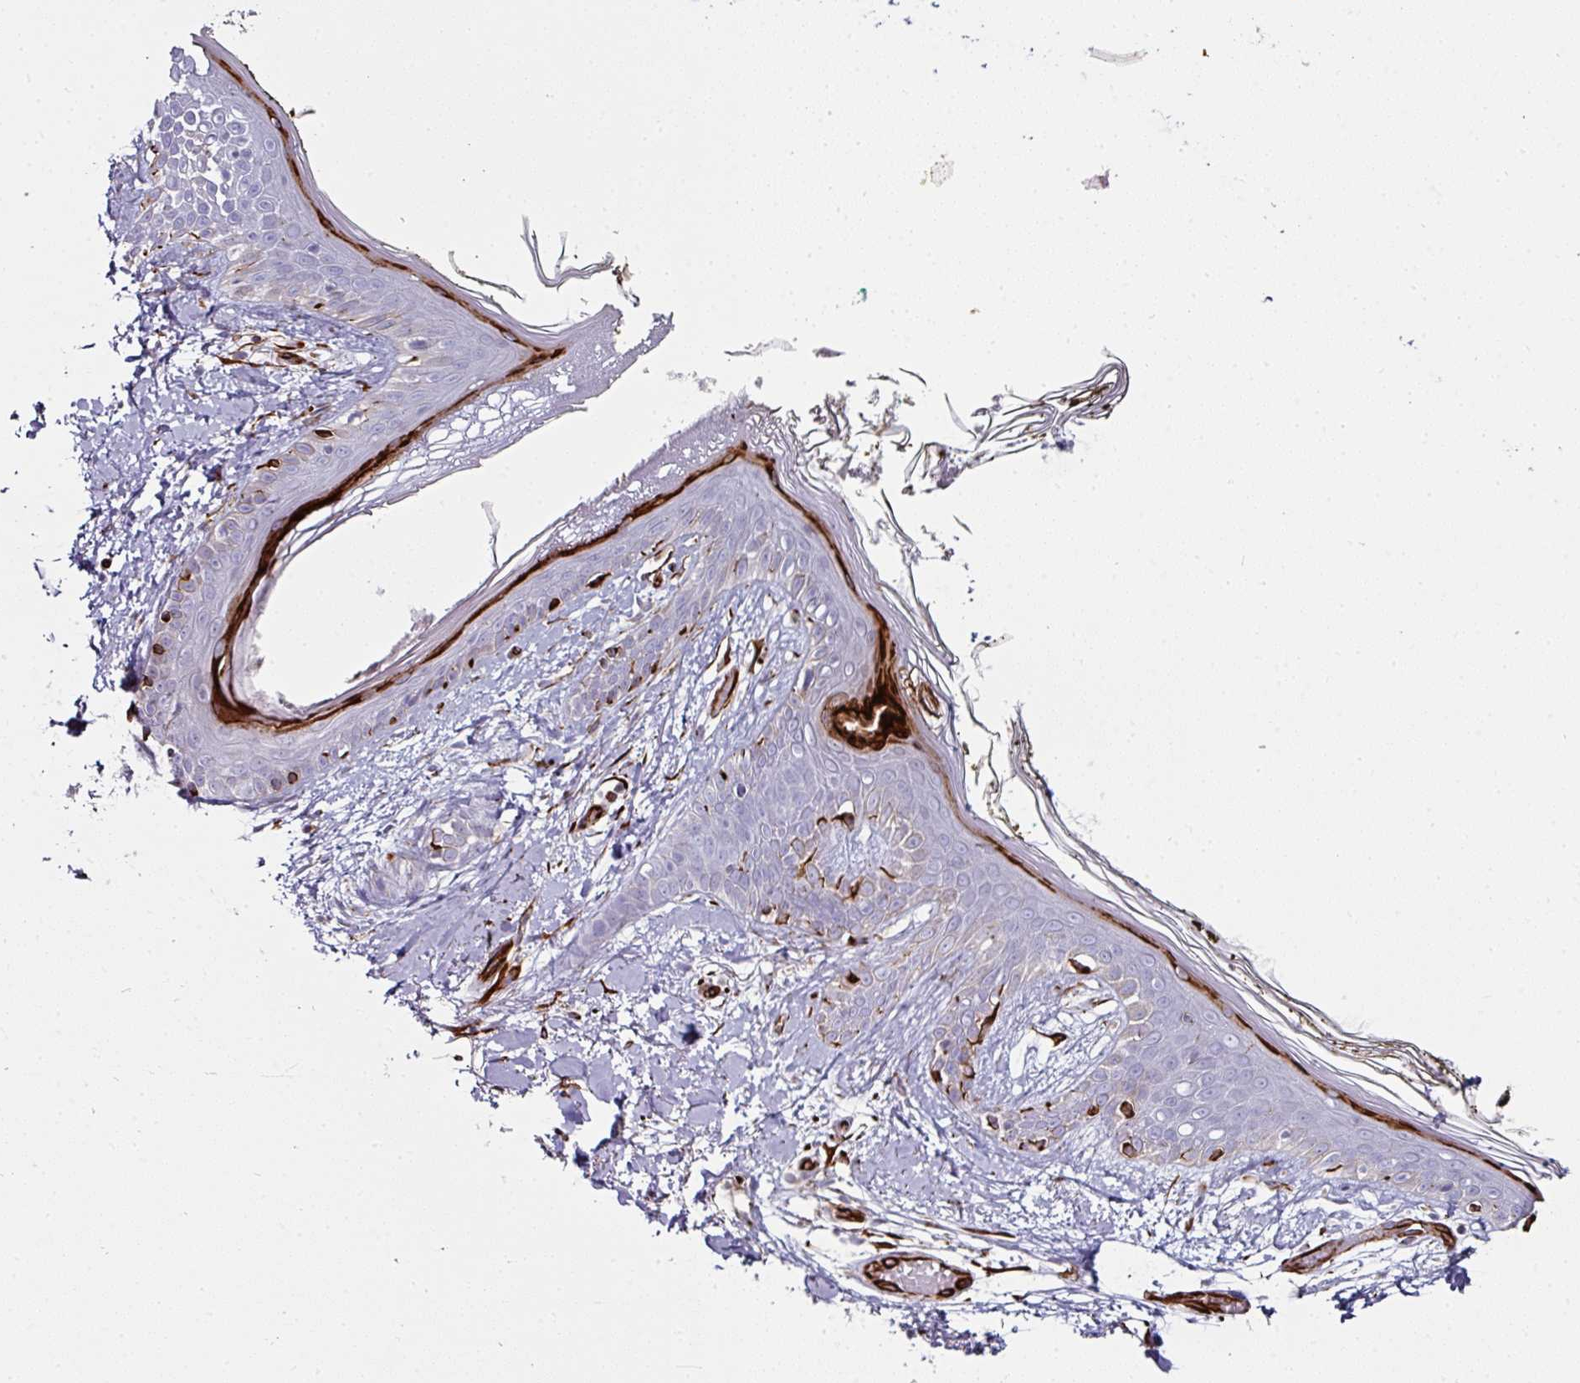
{"staining": {"intensity": "strong", "quantity": ">75%", "location": "cytoplasmic/membranous"}, "tissue": "skin", "cell_type": "Fibroblasts", "image_type": "normal", "snomed": [{"axis": "morphology", "description": "Normal tissue, NOS"}, {"axis": "topography", "description": "Skin"}], "caption": "Strong cytoplasmic/membranous protein expression is seen in approximately >75% of fibroblasts in skin. Nuclei are stained in blue.", "gene": "TMPRSS9", "patient": {"sex": "female", "age": 34}}